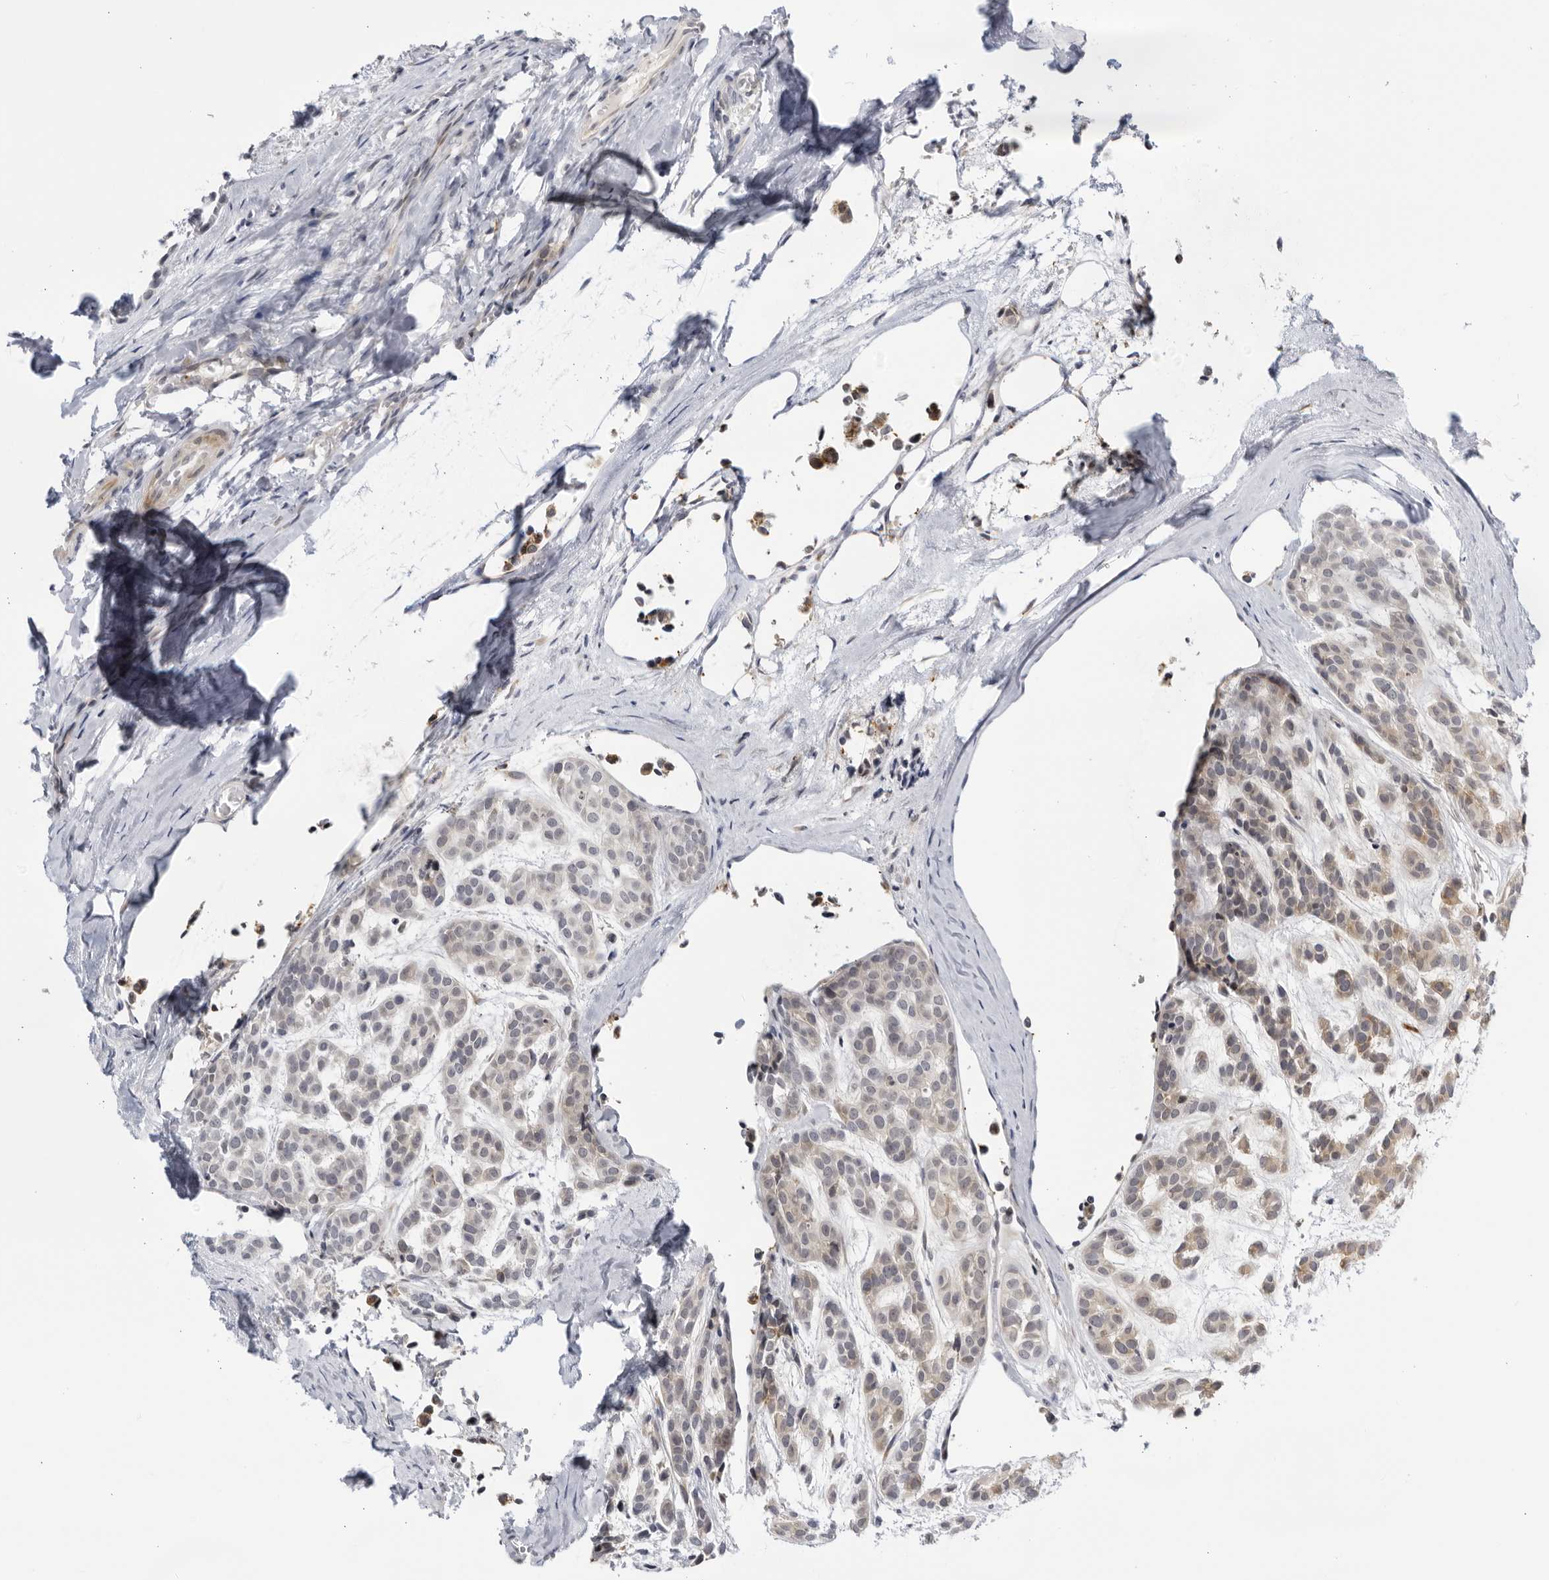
{"staining": {"intensity": "weak", "quantity": "25%-75%", "location": "cytoplasmic/membranous"}, "tissue": "head and neck cancer", "cell_type": "Tumor cells", "image_type": "cancer", "snomed": [{"axis": "morphology", "description": "Adenocarcinoma, NOS"}, {"axis": "morphology", "description": "Adenoma, NOS"}, {"axis": "topography", "description": "Head-Neck"}], "caption": "About 25%-75% of tumor cells in head and neck cancer (adenoma) show weak cytoplasmic/membranous protein expression as visualized by brown immunohistochemical staining.", "gene": "CNBD1", "patient": {"sex": "female", "age": 55}}